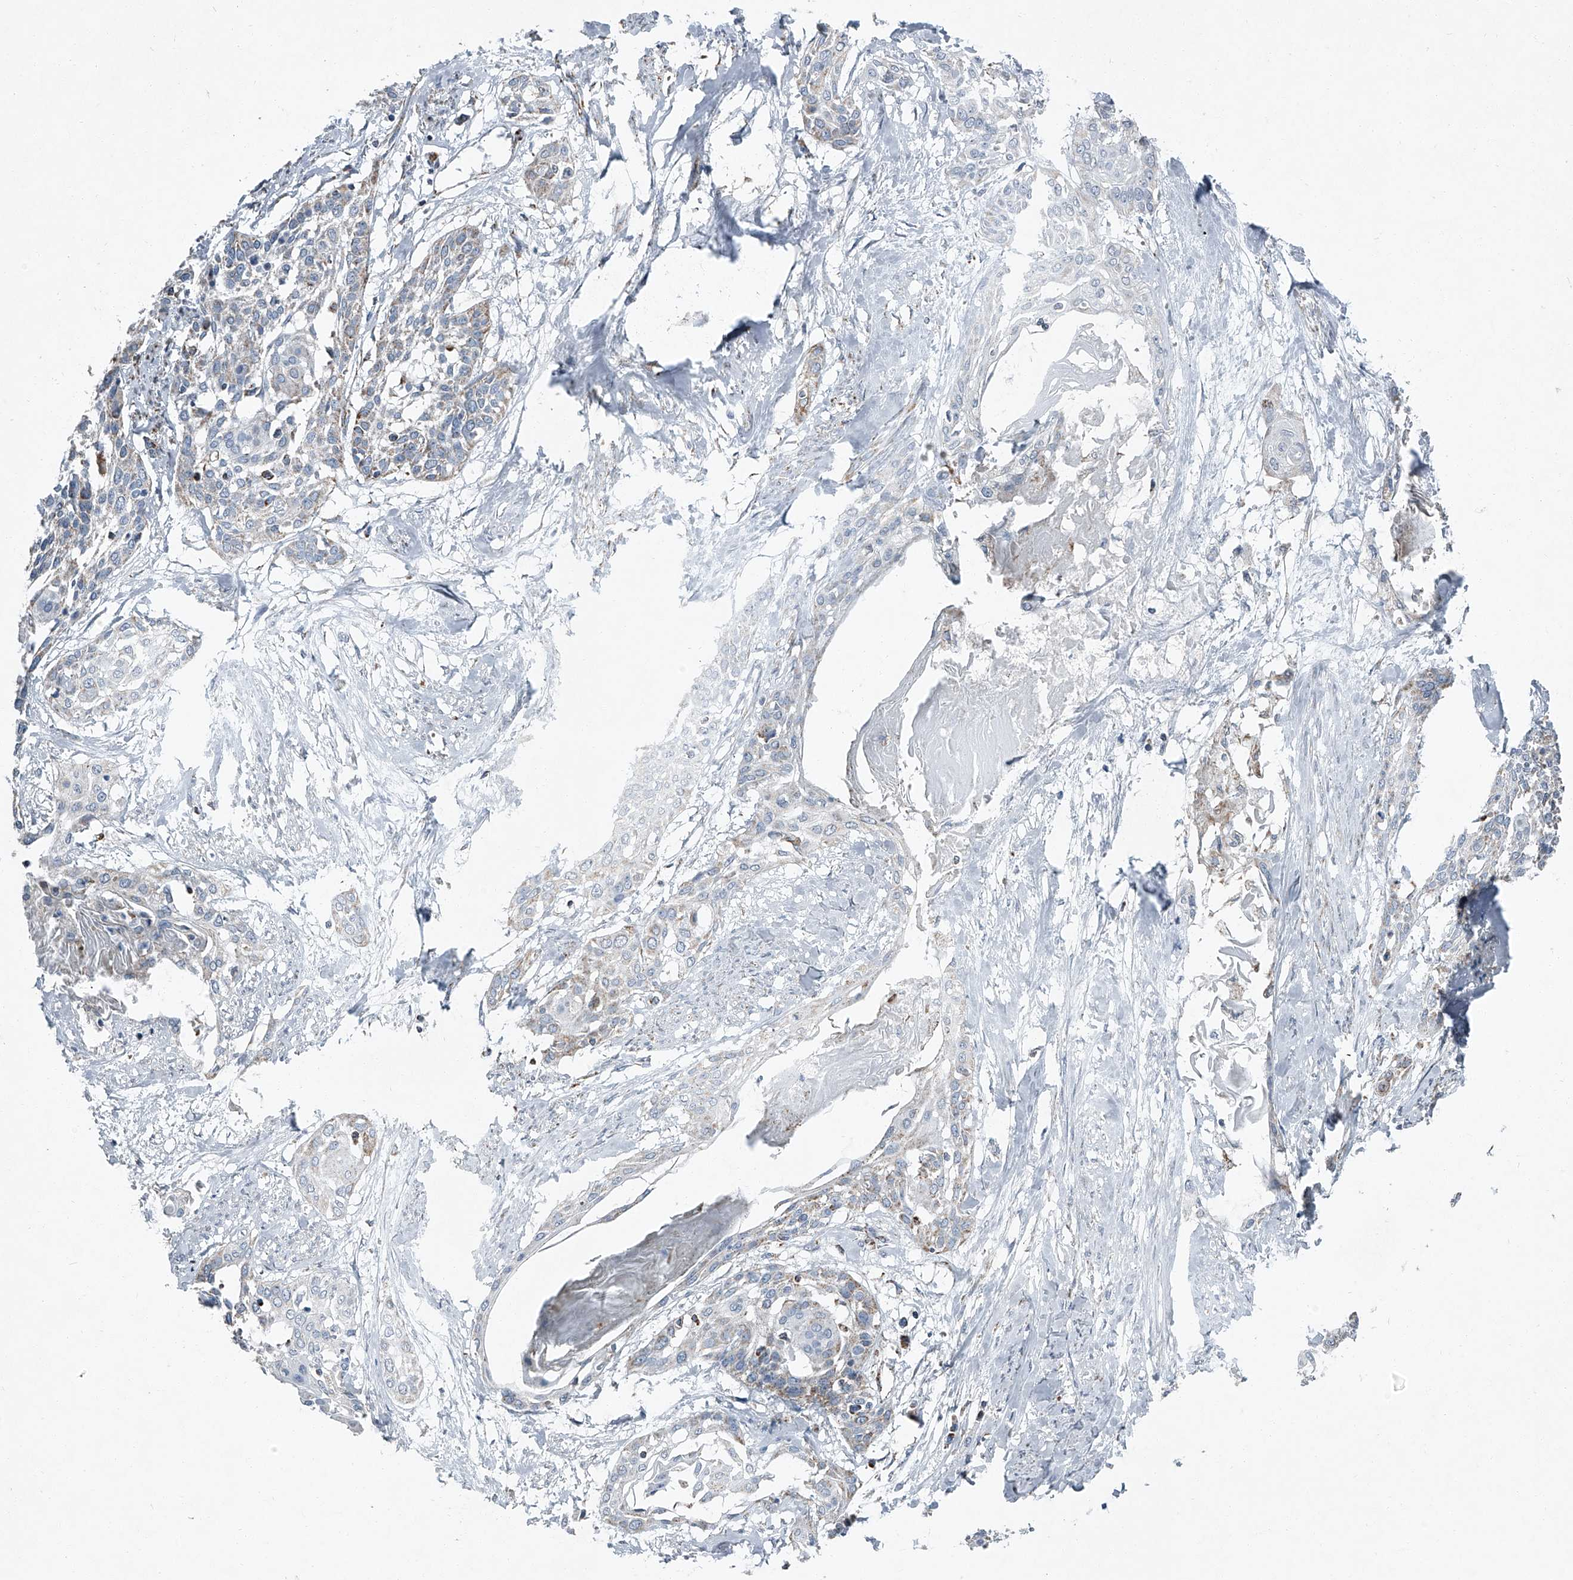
{"staining": {"intensity": "weak", "quantity": "<25%", "location": "cytoplasmic/membranous"}, "tissue": "cervical cancer", "cell_type": "Tumor cells", "image_type": "cancer", "snomed": [{"axis": "morphology", "description": "Squamous cell carcinoma, NOS"}, {"axis": "topography", "description": "Cervix"}], "caption": "High magnification brightfield microscopy of cervical cancer stained with DAB (3,3'-diaminobenzidine) (brown) and counterstained with hematoxylin (blue): tumor cells show no significant positivity.", "gene": "CHRNA7", "patient": {"sex": "female", "age": 57}}